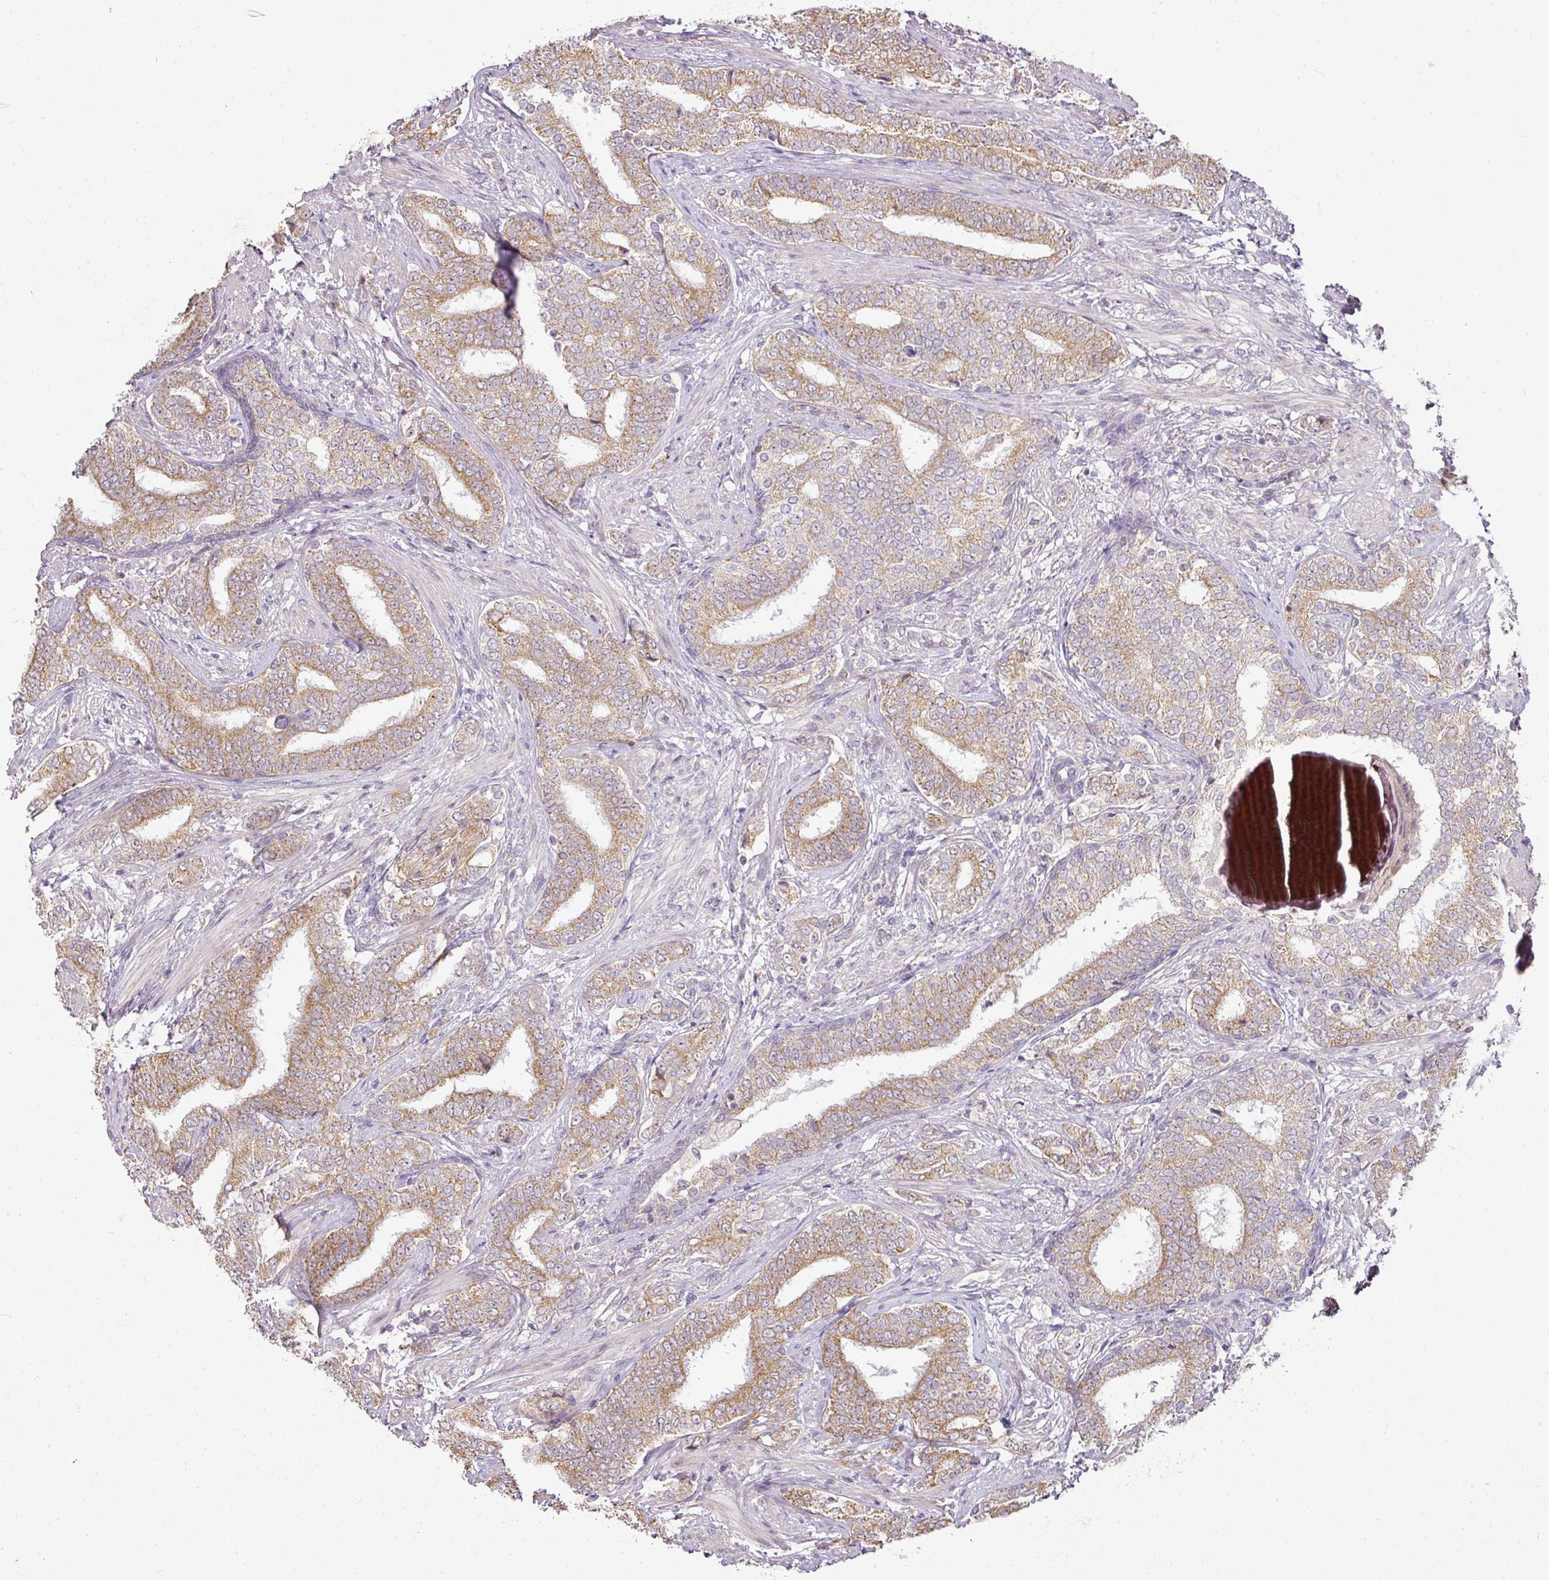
{"staining": {"intensity": "moderate", "quantity": ">75%", "location": "cytoplasmic/membranous"}, "tissue": "prostate cancer", "cell_type": "Tumor cells", "image_type": "cancer", "snomed": [{"axis": "morphology", "description": "Adenocarcinoma, High grade"}, {"axis": "topography", "description": "Prostate"}], "caption": "Tumor cells show medium levels of moderate cytoplasmic/membranous positivity in approximately >75% of cells in human adenocarcinoma (high-grade) (prostate).", "gene": "MYOM2", "patient": {"sex": "male", "age": 72}}